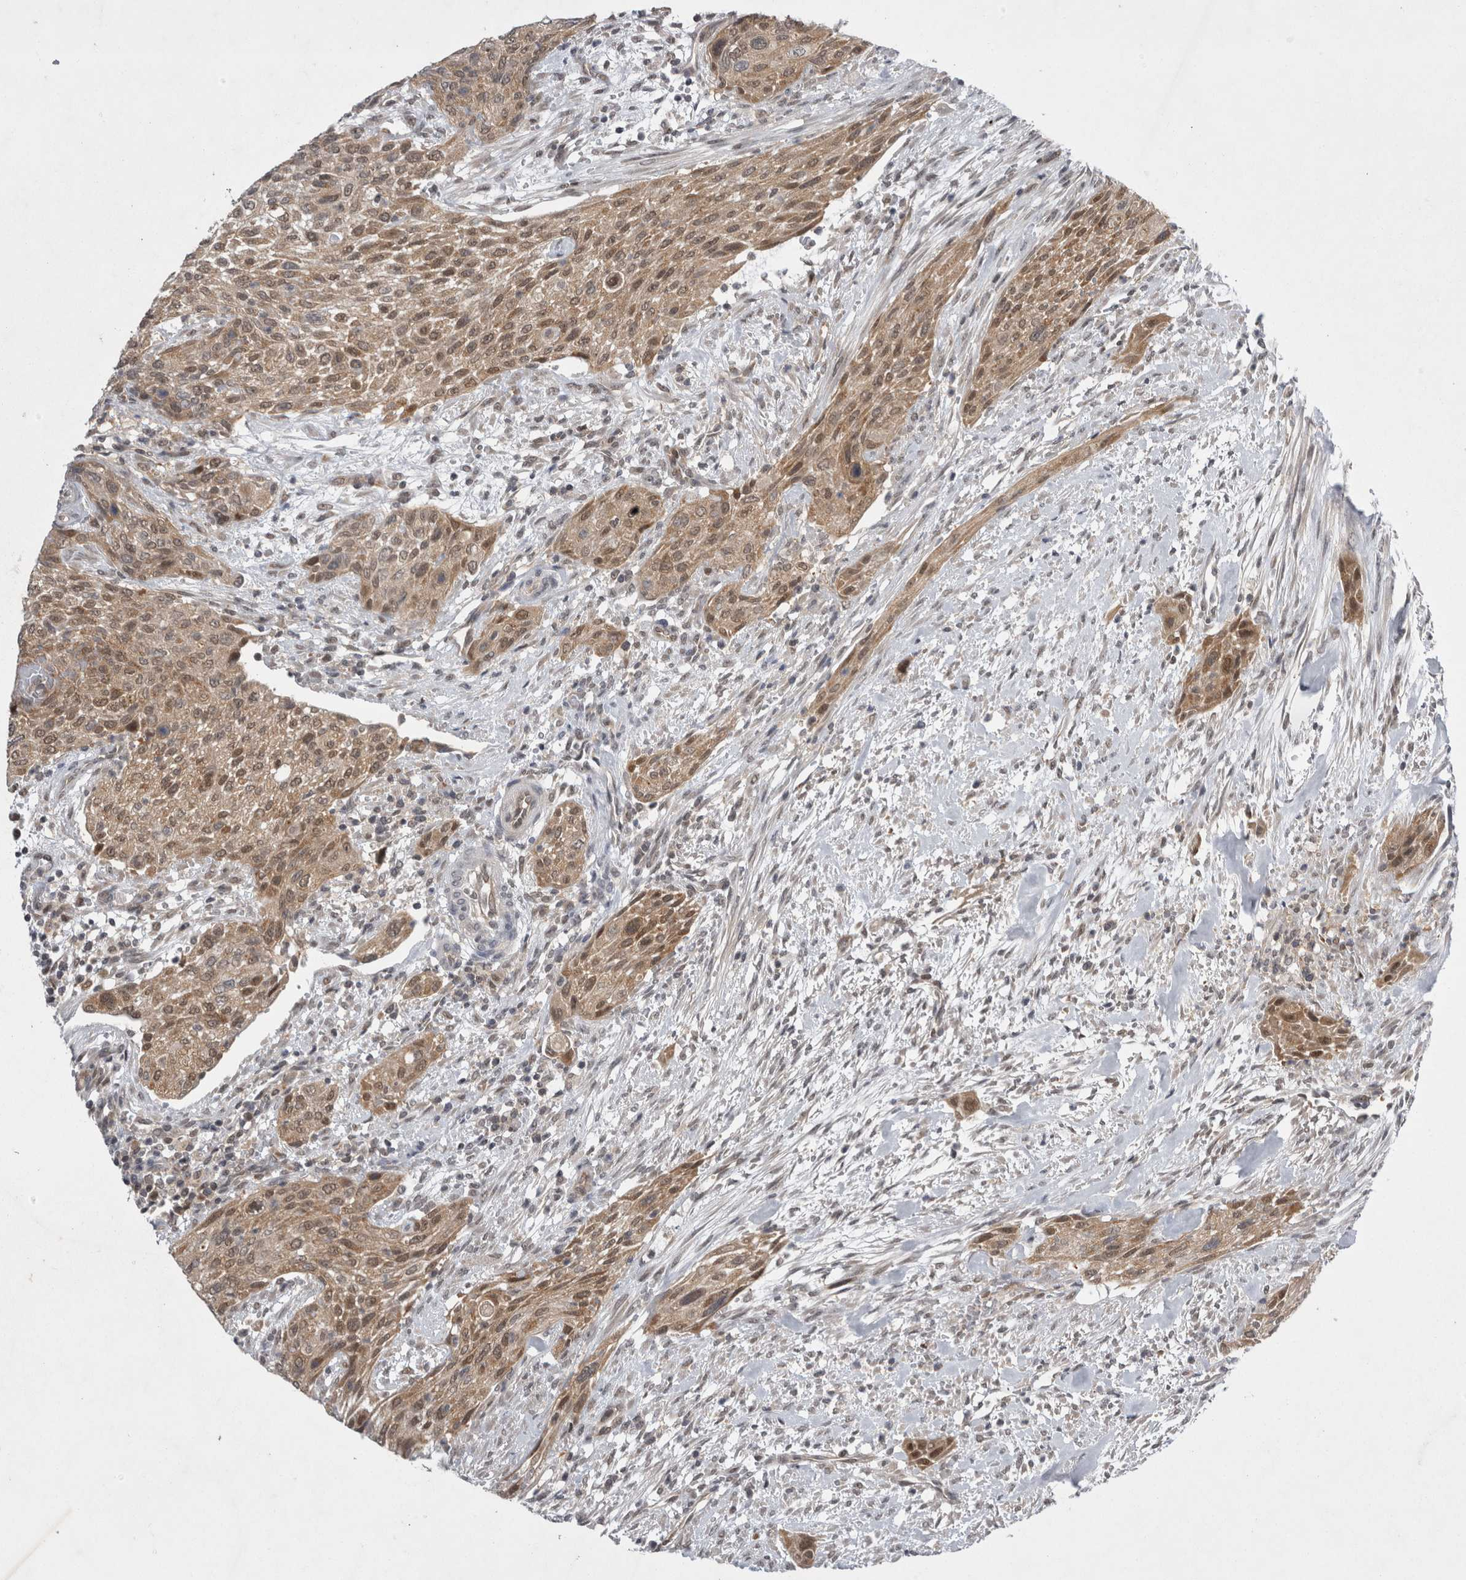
{"staining": {"intensity": "moderate", "quantity": ">75%", "location": "cytoplasmic/membranous,nuclear"}, "tissue": "urothelial cancer", "cell_type": "Tumor cells", "image_type": "cancer", "snomed": [{"axis": "morphology", "description": "Urothelial carcinoma, Low grade"}, {"axis": "morphology", "description": "Urothelial carcinoma, High grade"}, {"axis": "topography", "description": "Urinary bladder"}], "caption": "Protein expression analysis of human urothelial carcinoma (low-grade) reveals moderate cytoplasmic/membranous and nuclear staining in about >75% of tumor cells. (DAB IHC with brightfield microscopy, high magnification).", "gene": "PSMB2", "patient": {"sex": "male", "age": 35}}